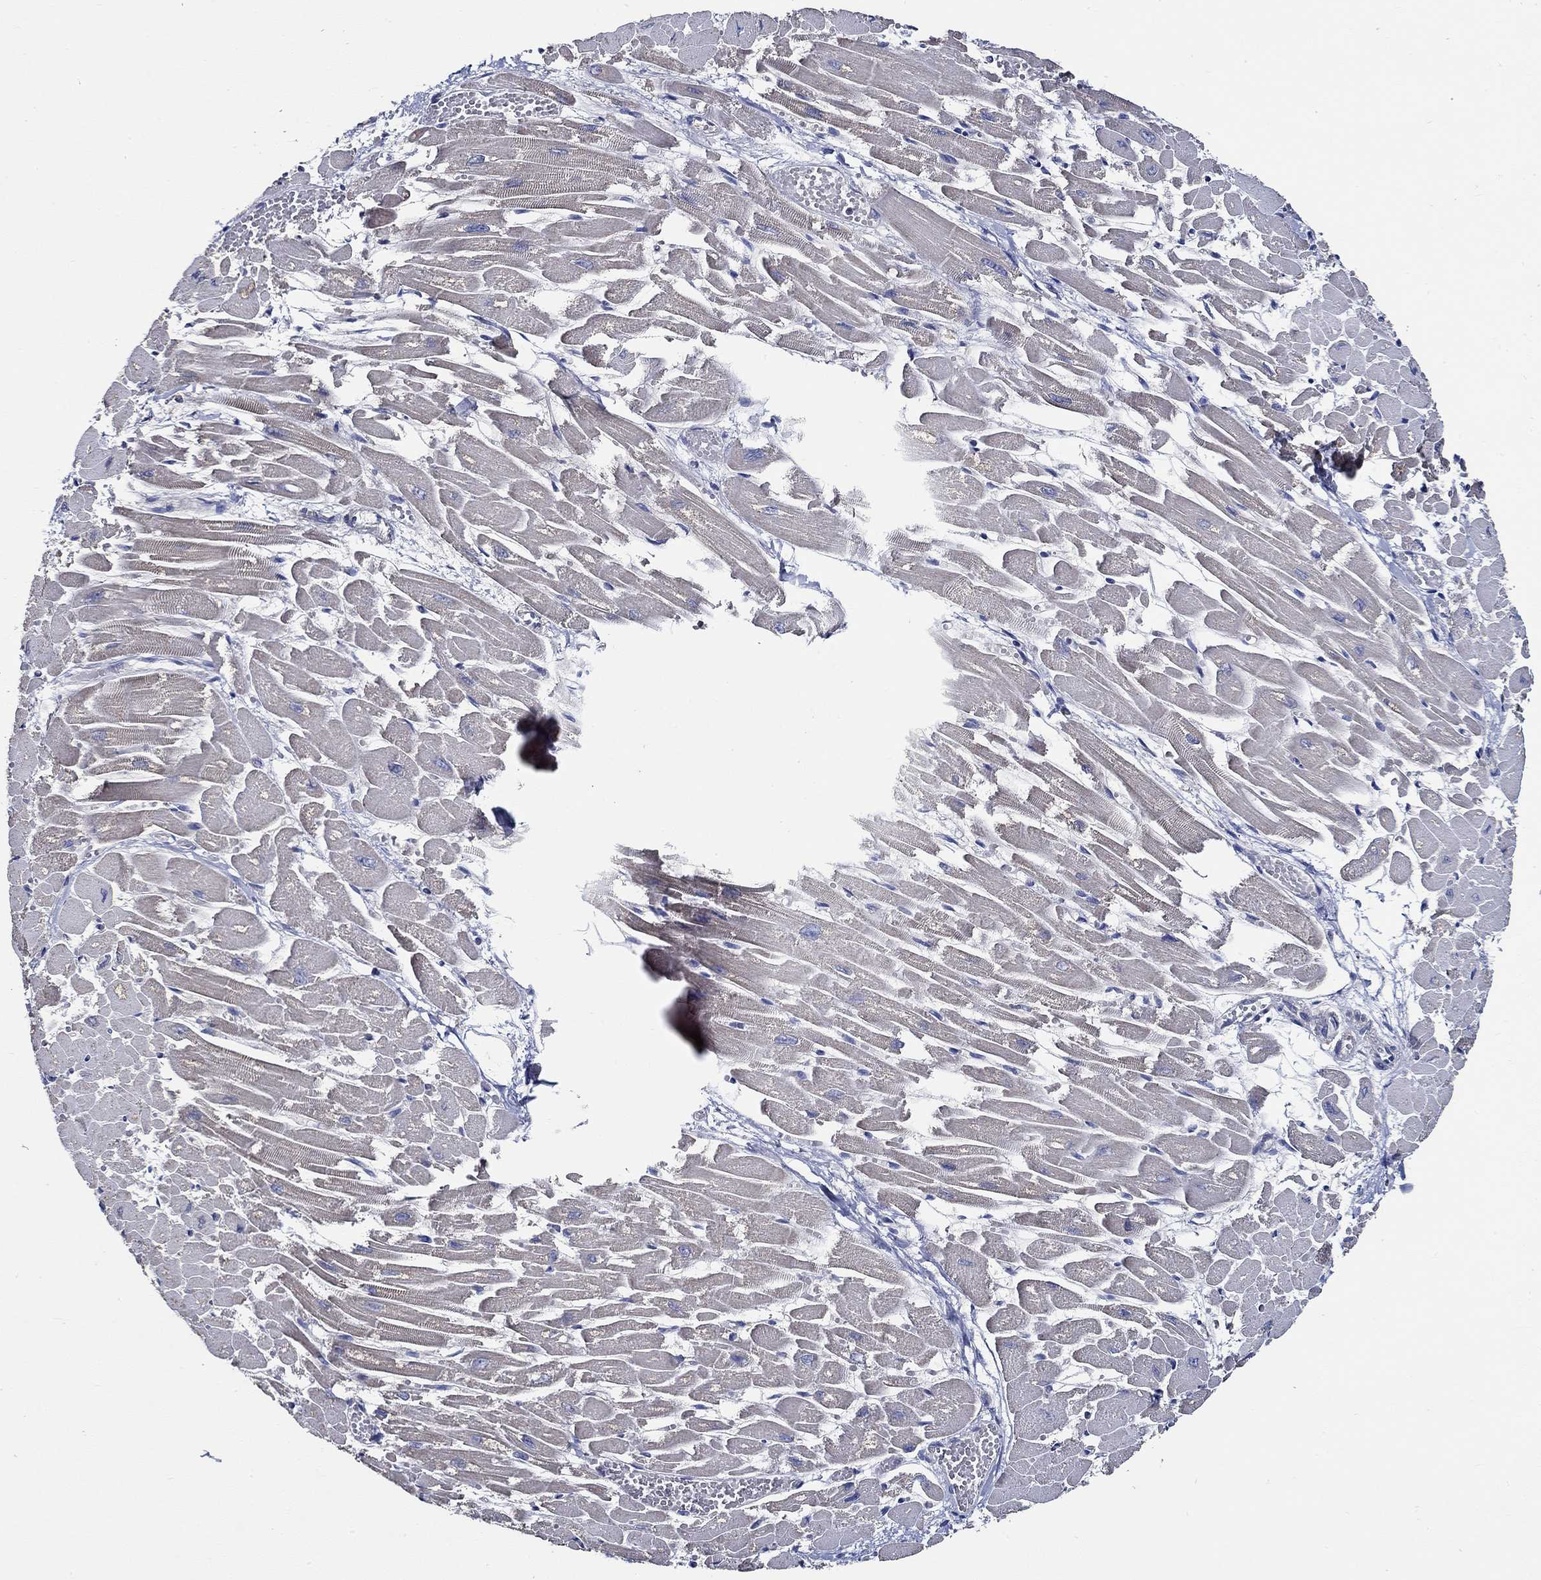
{"staining": {"intensity": "negative", "quantity": "none", "location": "none"}, "tissue": "heart muscle", "cell_type": "Cardiomyocytes", "image_type": "normal", "snomed": [{"axis": "morphology", "description": "Normal tissue, NOS"}, {"axis": "topography", "description": "Heart"}], "caption": "There is no significant positivity in cardiomyocytes of heart muscle. The staining is performed using DAB (3,3'-diaminobenzidine) brown chromogen with nuclei counter-stained in using hematoxylin.", "gene": "WDR53", "patient": {"sex": "female", "age": 52}}